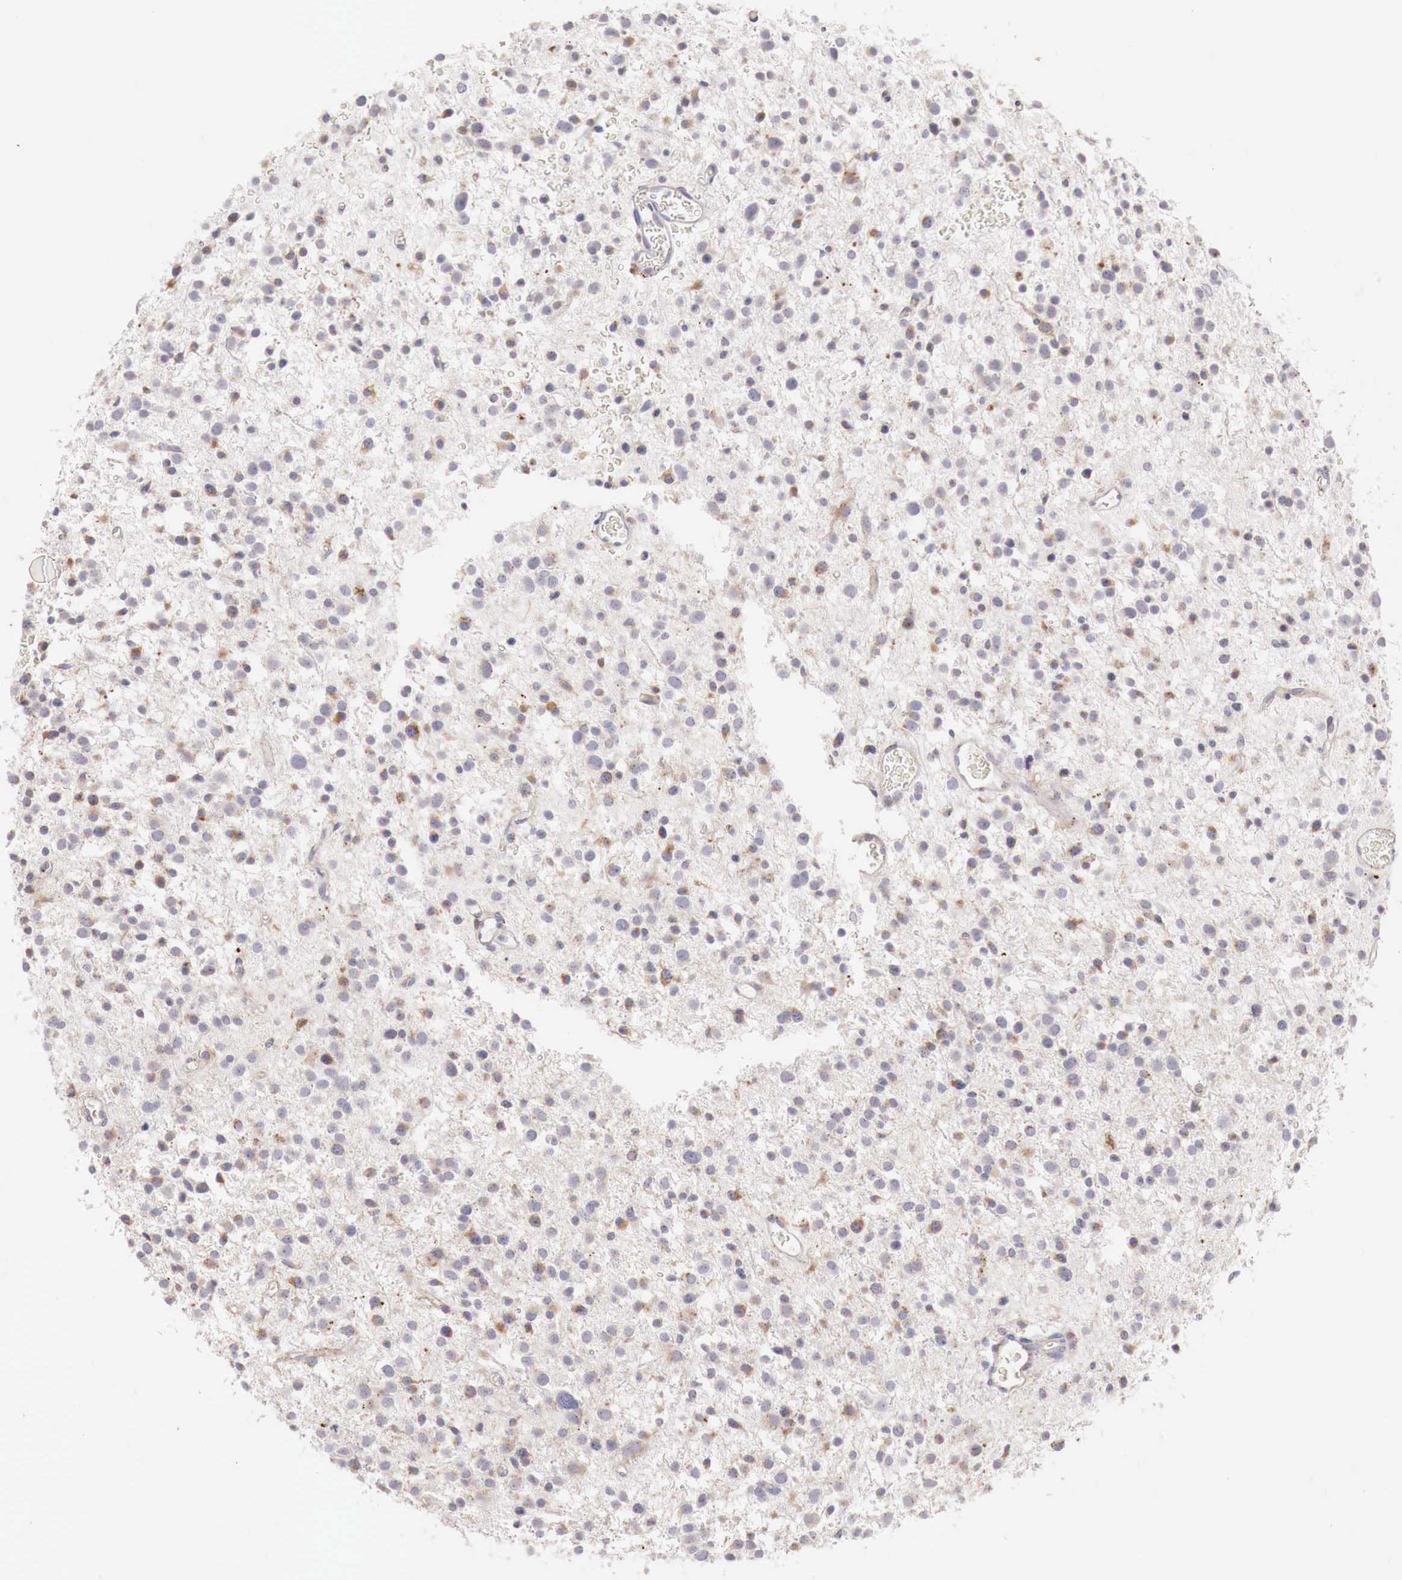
{"staining": {"intensity": "weak", "quantity": "<25%", "location": "cytoplasmic/membranous"}, "tissue": "glioma", "cell_type": "Tumor cells", "image_type": "cancer", "snomed": [{"axis": "morphology", "description": "Glioma, malignant, Low grade"}, {"axis": "topography", "description": "Brain"}], "caption": "This is a micrograph of immunohistochemistry staining of malignant glioma (low-grade), which shows no positivity in tumor cells.", "gene": "GLA", "patient": {"sex": "female", "age": 36}}